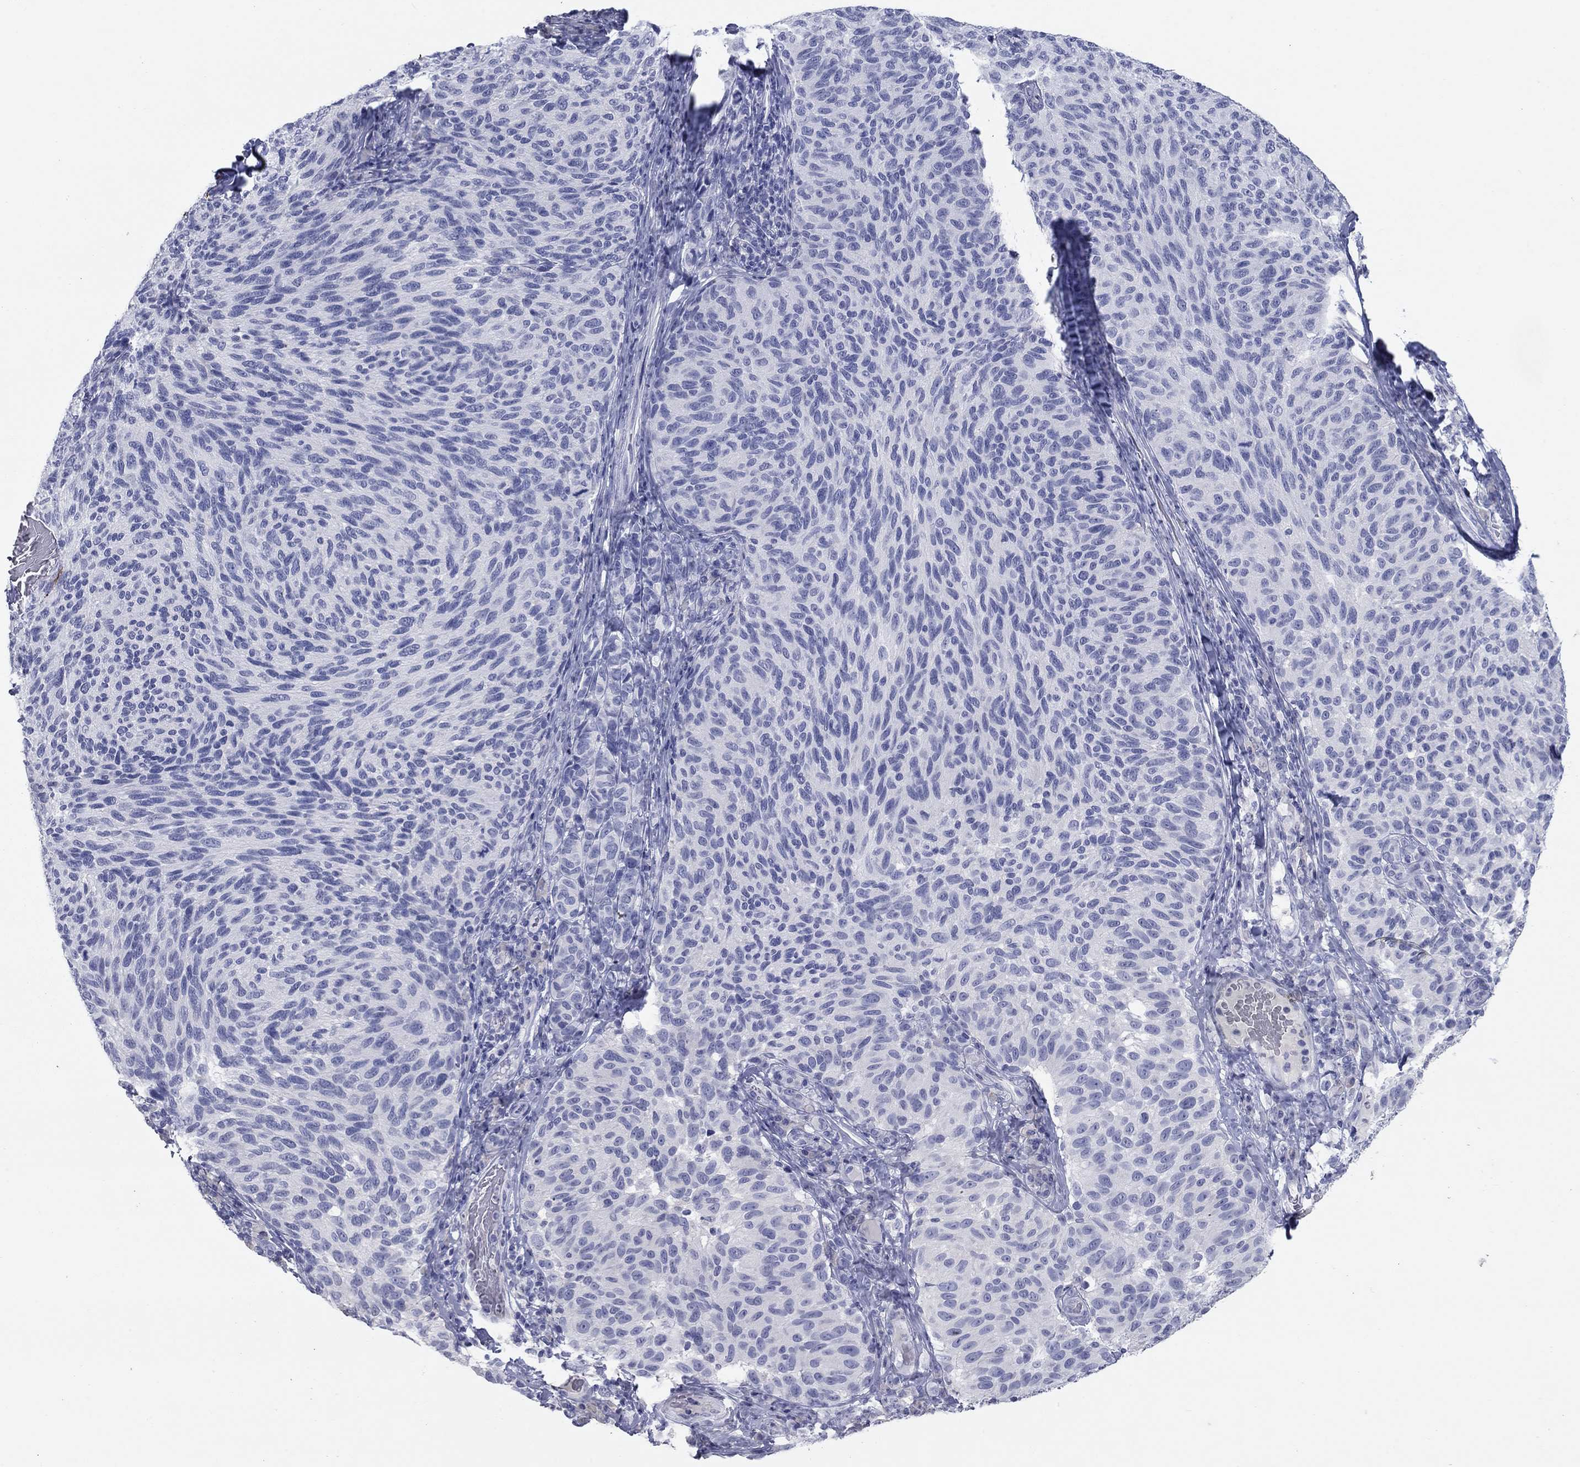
{"staining": {"intensity": "negative", "quantity": "none", "location": "none"}, "tissue": "melanoma", "cell_type": "Tumor cells", "image_type": "cancer", "snomed": [{"axis": "morphology", "description": "Malignant melanoma, NOS"}, {"axis": "topography", "description": "Skin"}], "caption": "Malignant melanoma stained for a protein using IHC reveals no staining tumor cells.", "gene": "KRT75", "patient": {"sex": "female", "age": 73}}